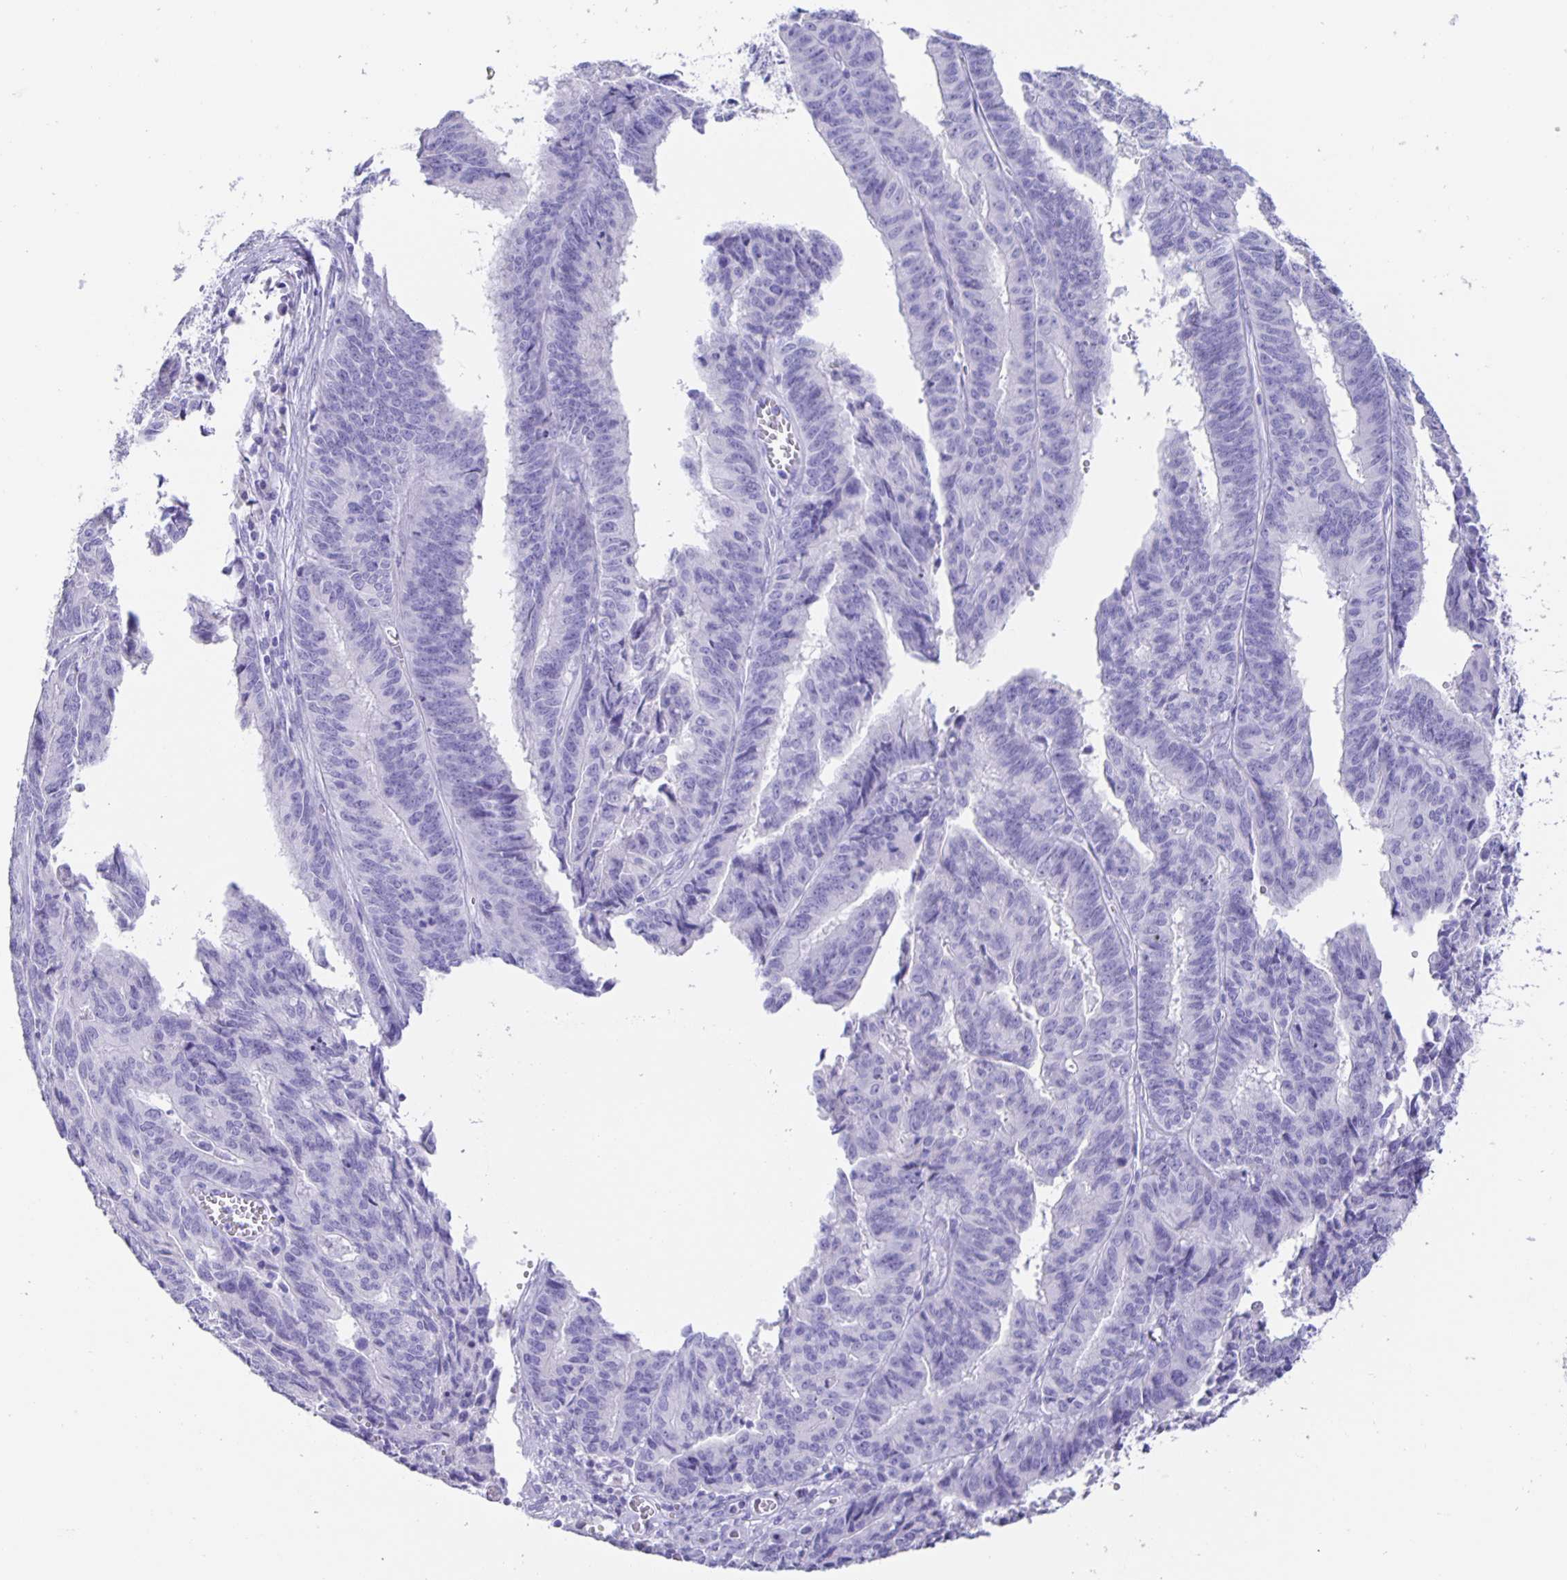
{"staining": {"intensity": "negative", "quantity": "none", "location": "none"}, "tissue": "endometrial cancer", "cell_type": "Tumor cells", "image_type": "cancer", "snomed": [{"axis": "morphology", "description": "Adenocarcinoma, NOS"}, {"axis": "topography", "description": "Endometrium"}], "caption": "Immunohistochemistry histopathology image of neoplastic tissue: endometrial cancer stained with DAB (3,3'-diaminobenzidine) displays no significant protein staining in tumor cells.", "gene": "GUCA2A", "patient": {"sex": "female", "age": 65}}